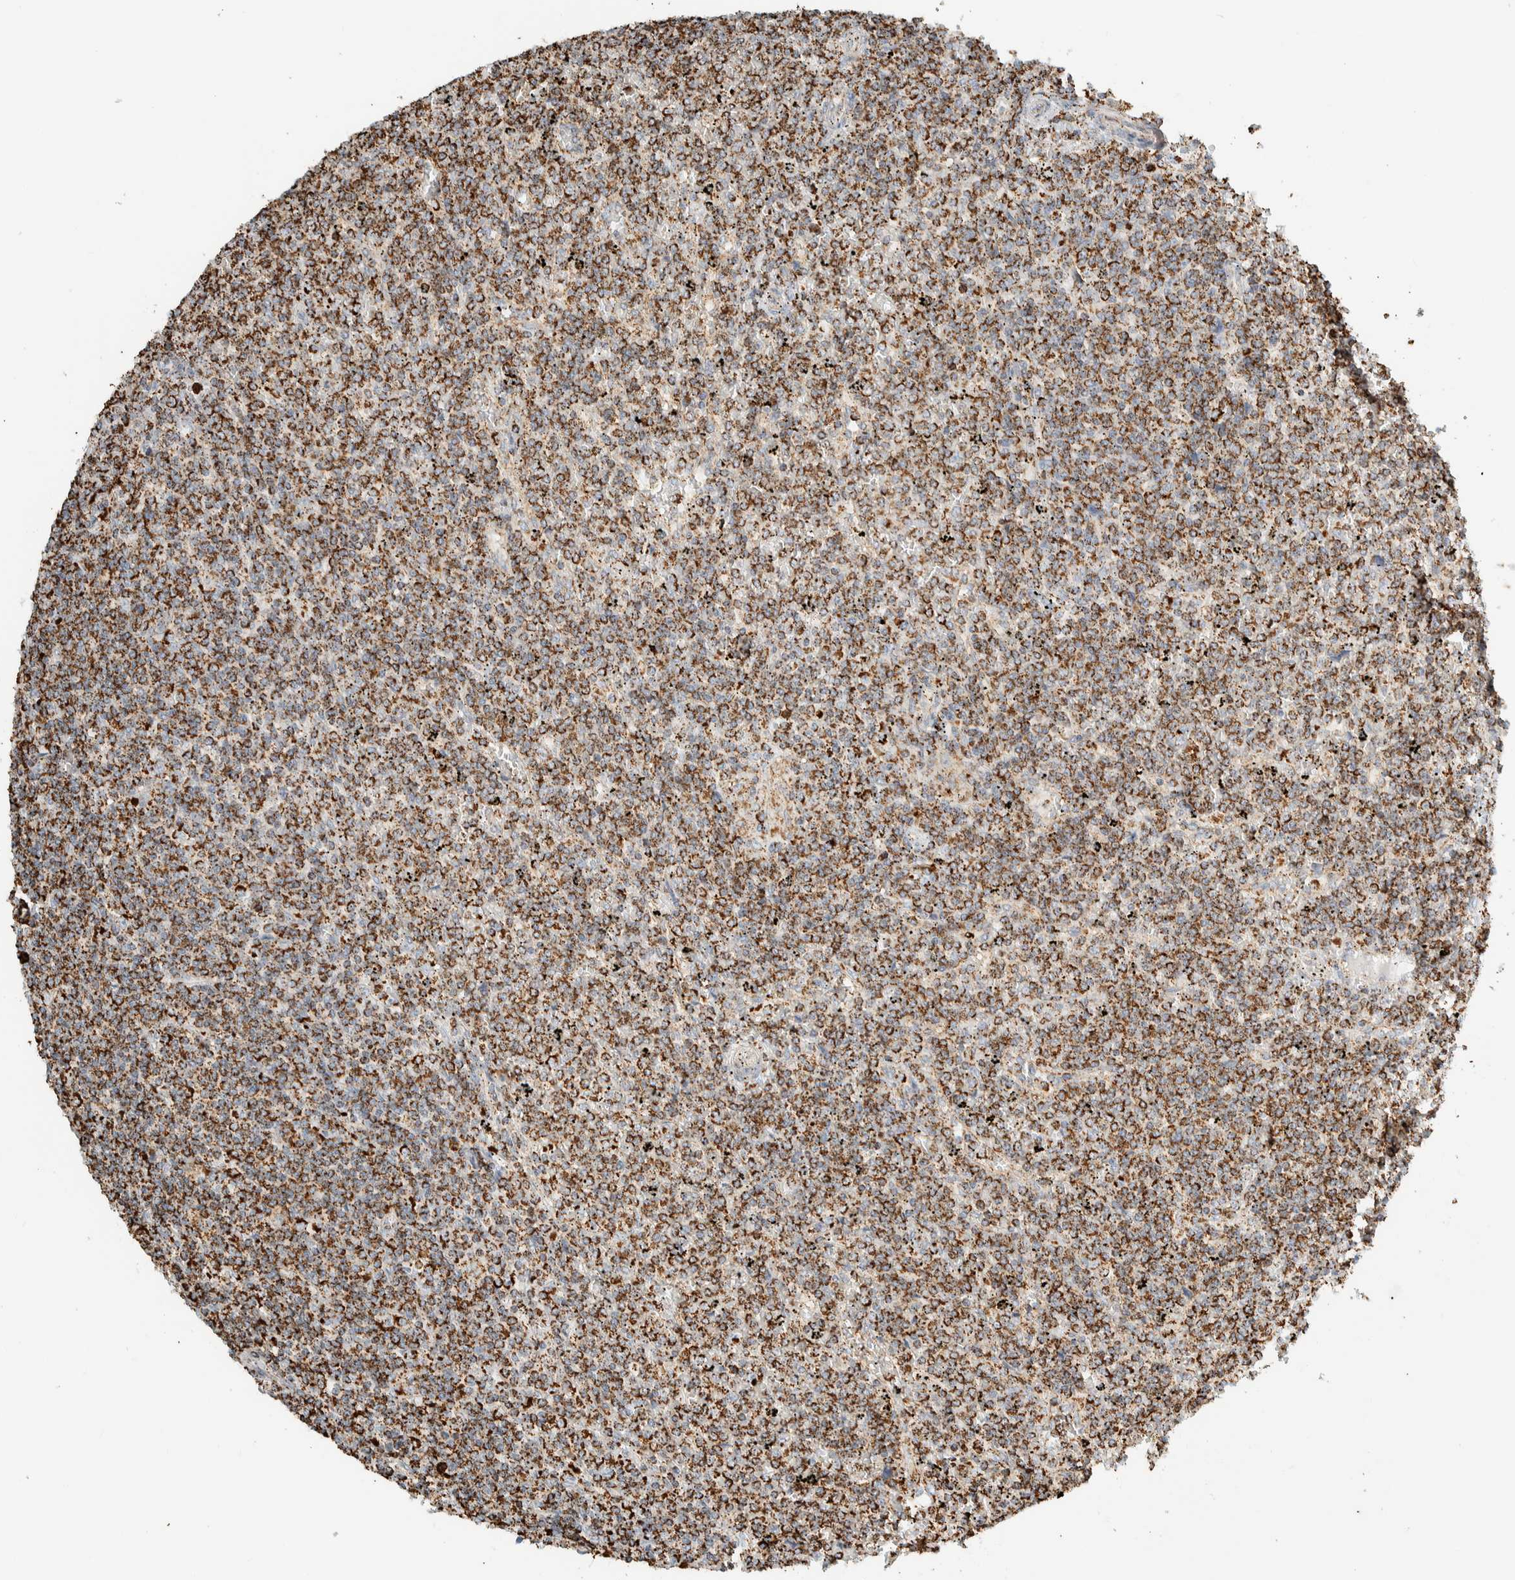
{"staining": {"intensity": "moderate", "quantity": ">75%", "location": "cytoplasmic/membranous"}, "tissue": "lymphoma", "cell_type": "Tumor cells", "image_type": "cancer", "snomed": [{"axis": "morphology", "description": "Malignant lymphoma, non-Hodgkin's type, Low grade"}, {"axis": "topography", "description": "Spleen"}], "caption": "Human lymphoma stained with a brown dye shows moderate cytoplasmic/membranous positive positivity in about >75% of tumor cells.", "gene": "ZNF454", "patient": {"sex": "female", "age": 19}}